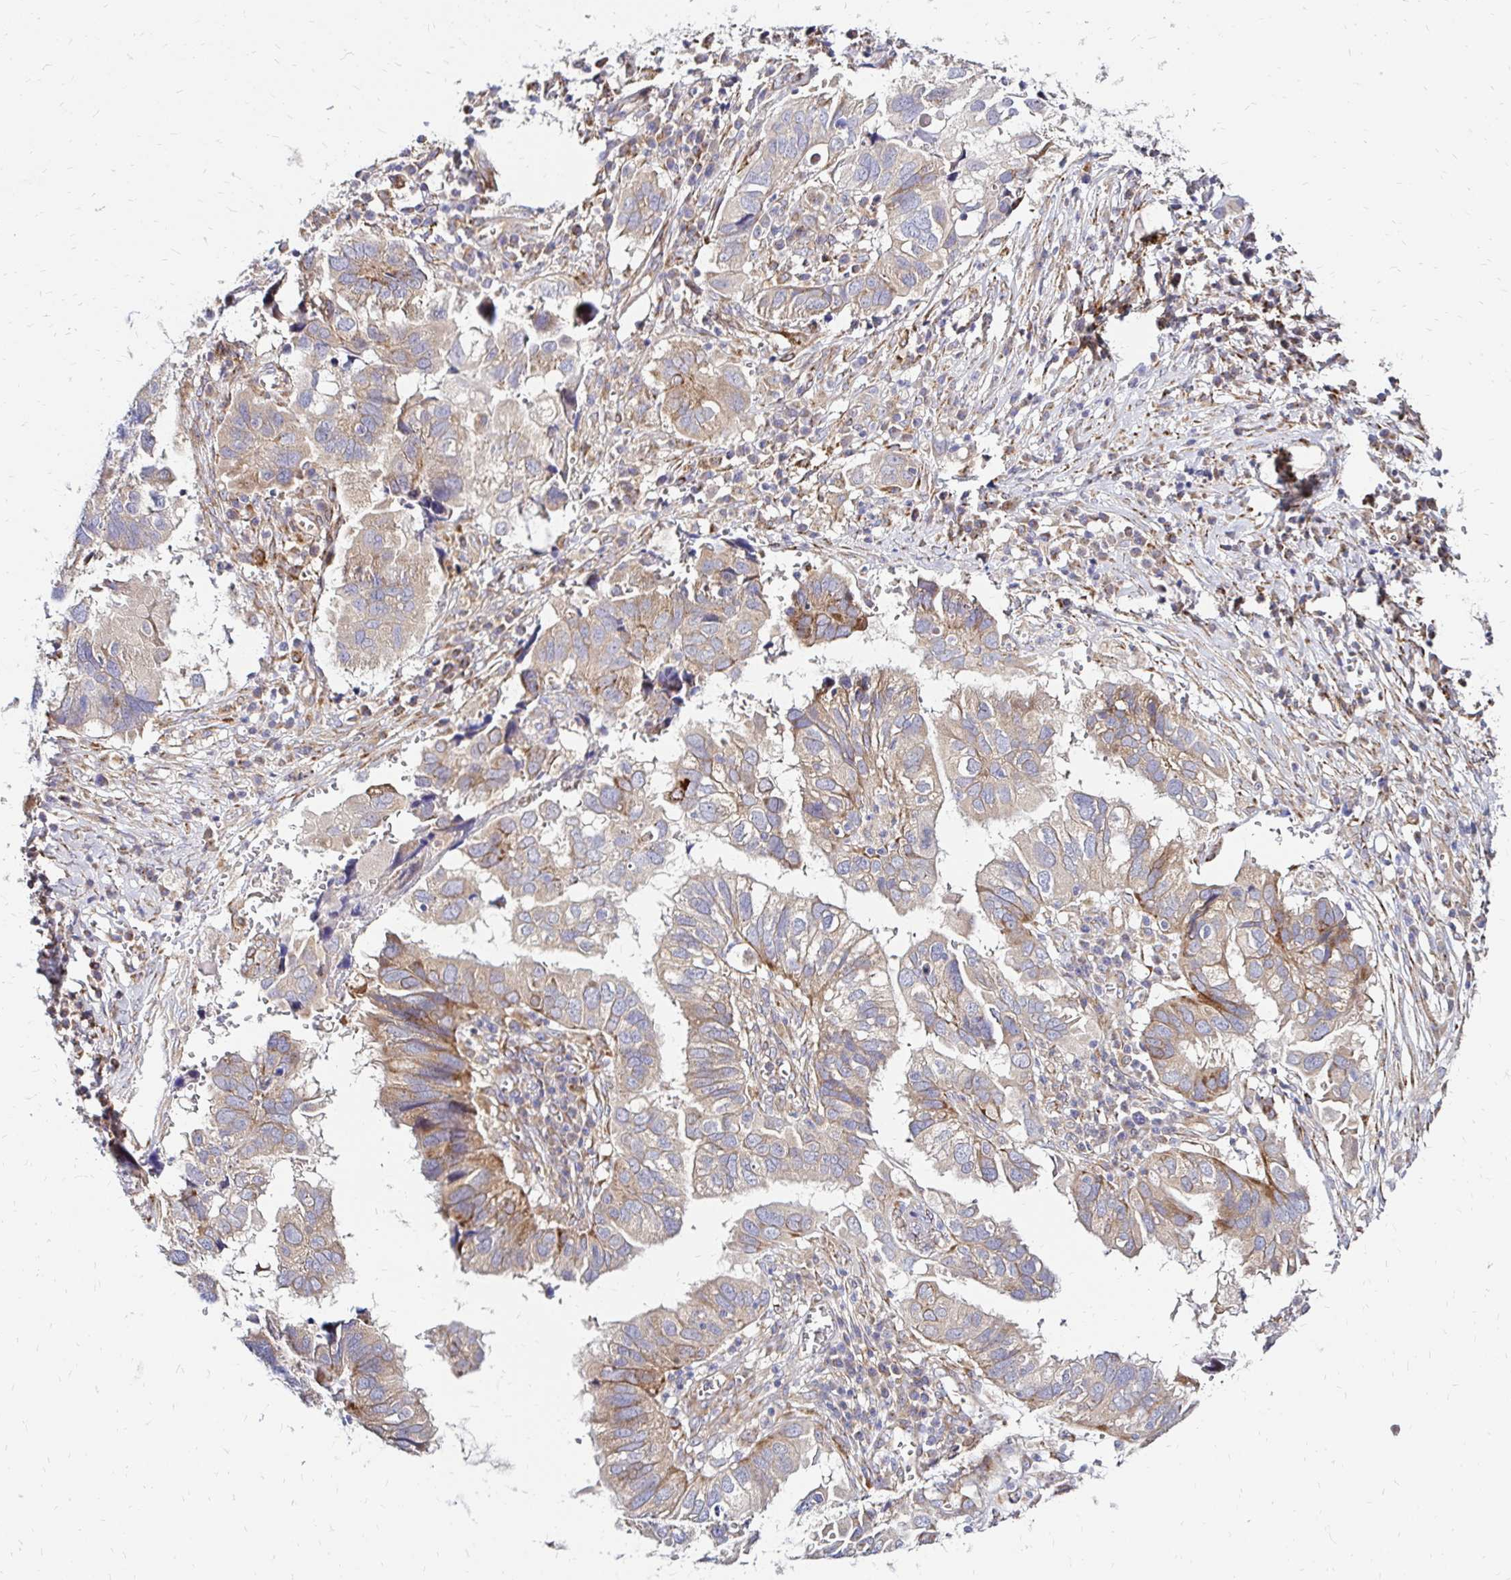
{"staining": {"intensity": "weak", "quantity": ">75%", "location": "cytoplasmic/membranous"}, "tissue": "ovarian cancer", "cell_type": "Tumor cells", "image_type": "cancer", "snomed": [{"axis": "morphology", "description": "Cystadenocarcinoma, serous, NOS"}, {"axis": "topography", "description": "Ovary"}], "caption": "Ovarian cancer (serous cystadenocarcinoma) tissue reveals weak cytoplasmic/membranous staining in about >75% of tumor cells, visualized by immunohistochemistry.", "gene": "IDUA", "patient": {"sex": "female", "age": 79}}